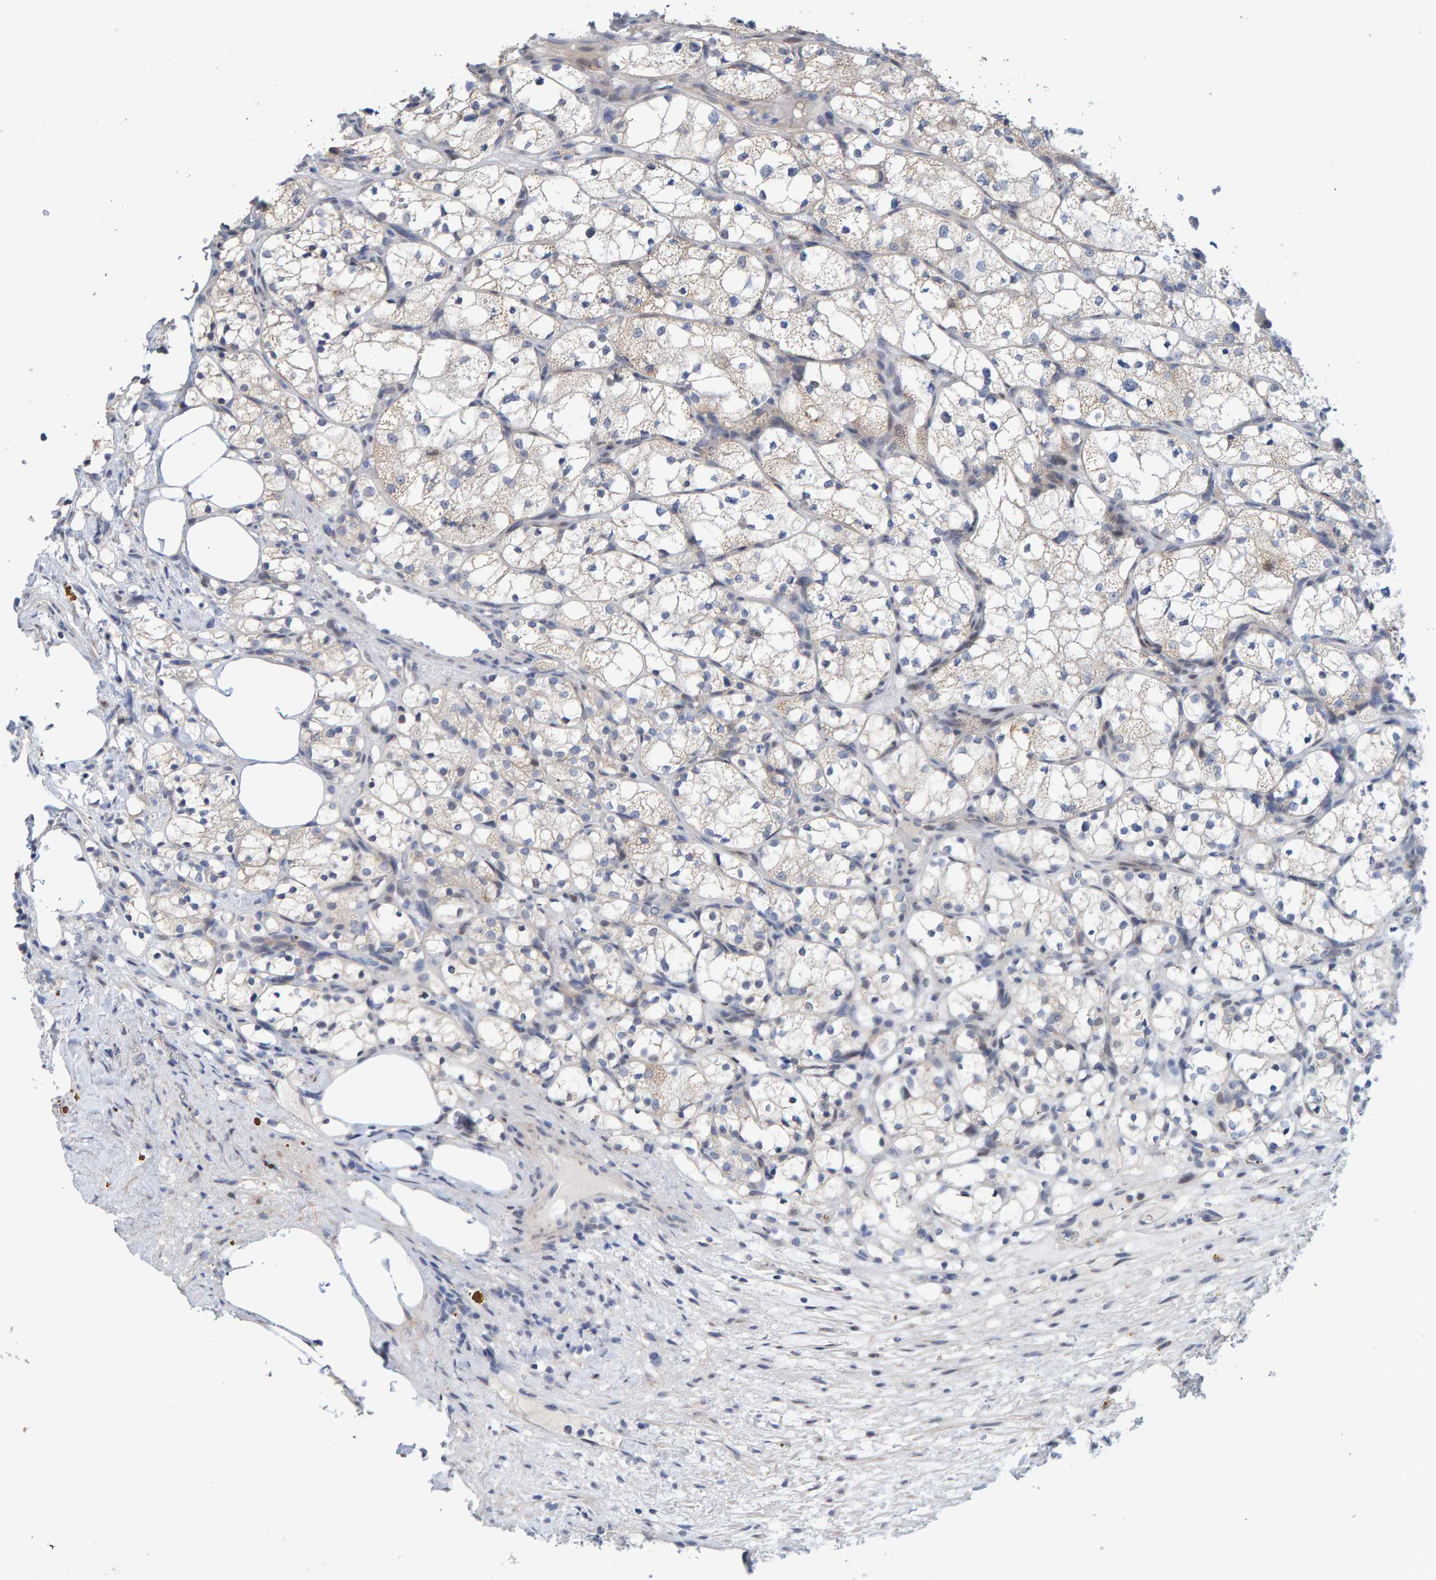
{"staining": {"intensity": "weak", "quantity": "<25%", "location": "nuclear"}, "tissue": "renal cancer", "cell_type": "Tumor cells", "image_type": "cancer", "snomed": [{"axis": "morphology", "description": "Adenocarcinoma, NOS"}, {"axis": "topography", "description": "Kidney"}], "caption": "Tumor cells are negative for protein expression in human renal cancer.", "gene": "USP43", "patient": {"sex": "female", "age": 69}}